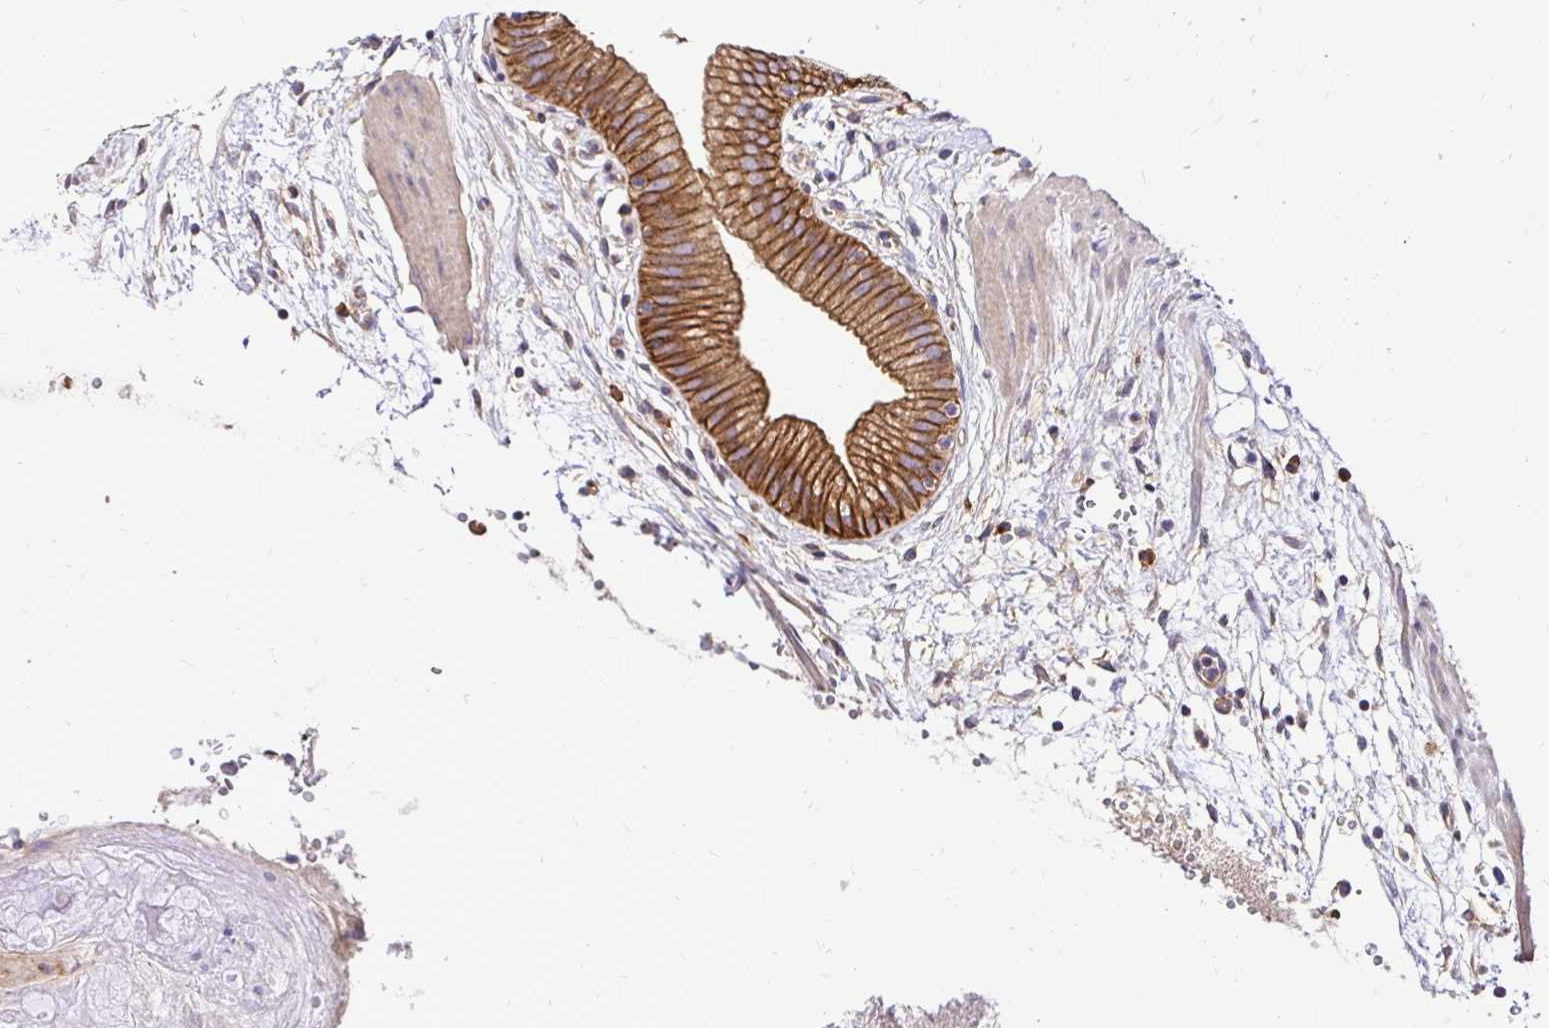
{"staining": {"intensity": "strong", "quantity": ">75%", "location": "cytoplasmic/membranous"}, "tissue": "gallbladder", "cell_type": "Glandular cells", "image_type": "normal", "snomed": [{"axis": "morphology", "description": "Normal tissue, NOS"}, {"axis": "topography", "description": "Gallbladder"}], "caption": "DAB (3,3'-diaminobenzidine) immunohistochemical staining of benign human gallbladder demonstrates strong cytoplasmic/membranous protein staining in approximately >75% of glandular cells.", "gene": "SLC9A1", "patient": {"sex": "female", "age": 65}}